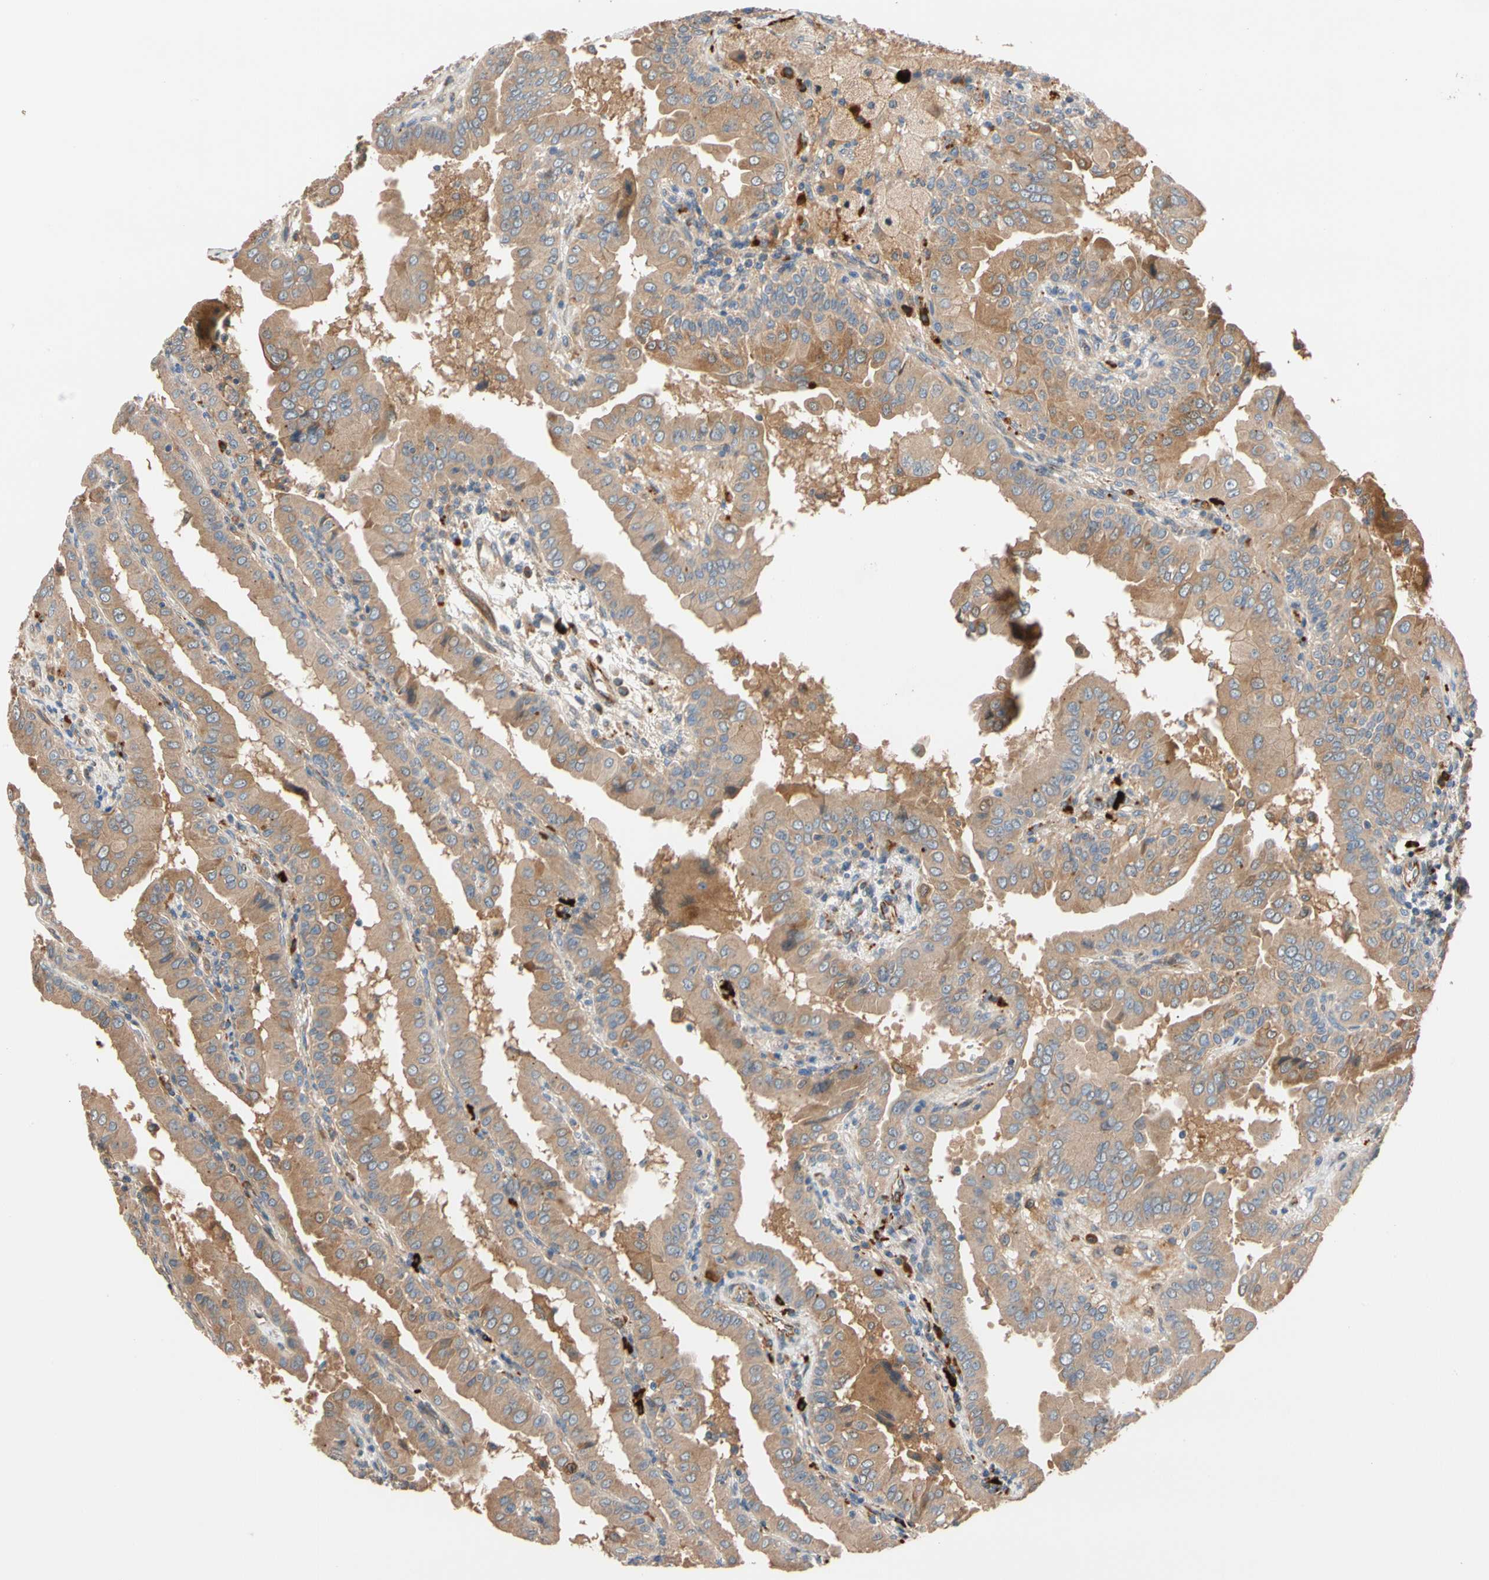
{"staining": {"intensity": "moderate", "quantity": ">75%", "location": "cytoplasmic/membranous"}, "tissue": "thyroid cancer", "cell_type": "Tumor cells", "image_type": "cancer", "snomed": [{"axis": "morphology", "description": "Papillary adenocarcinoma, NOS"}, {"axis": "topography", "description": "Thyroid gland"}], "caption": "Thyroid papillary adenocarcinoma tissue reveals moderate cytoplasmic/membranous staining in about >75% of tumor cells", "gene": "FGD6", "patient": {"sex": "male", "age": 33}}